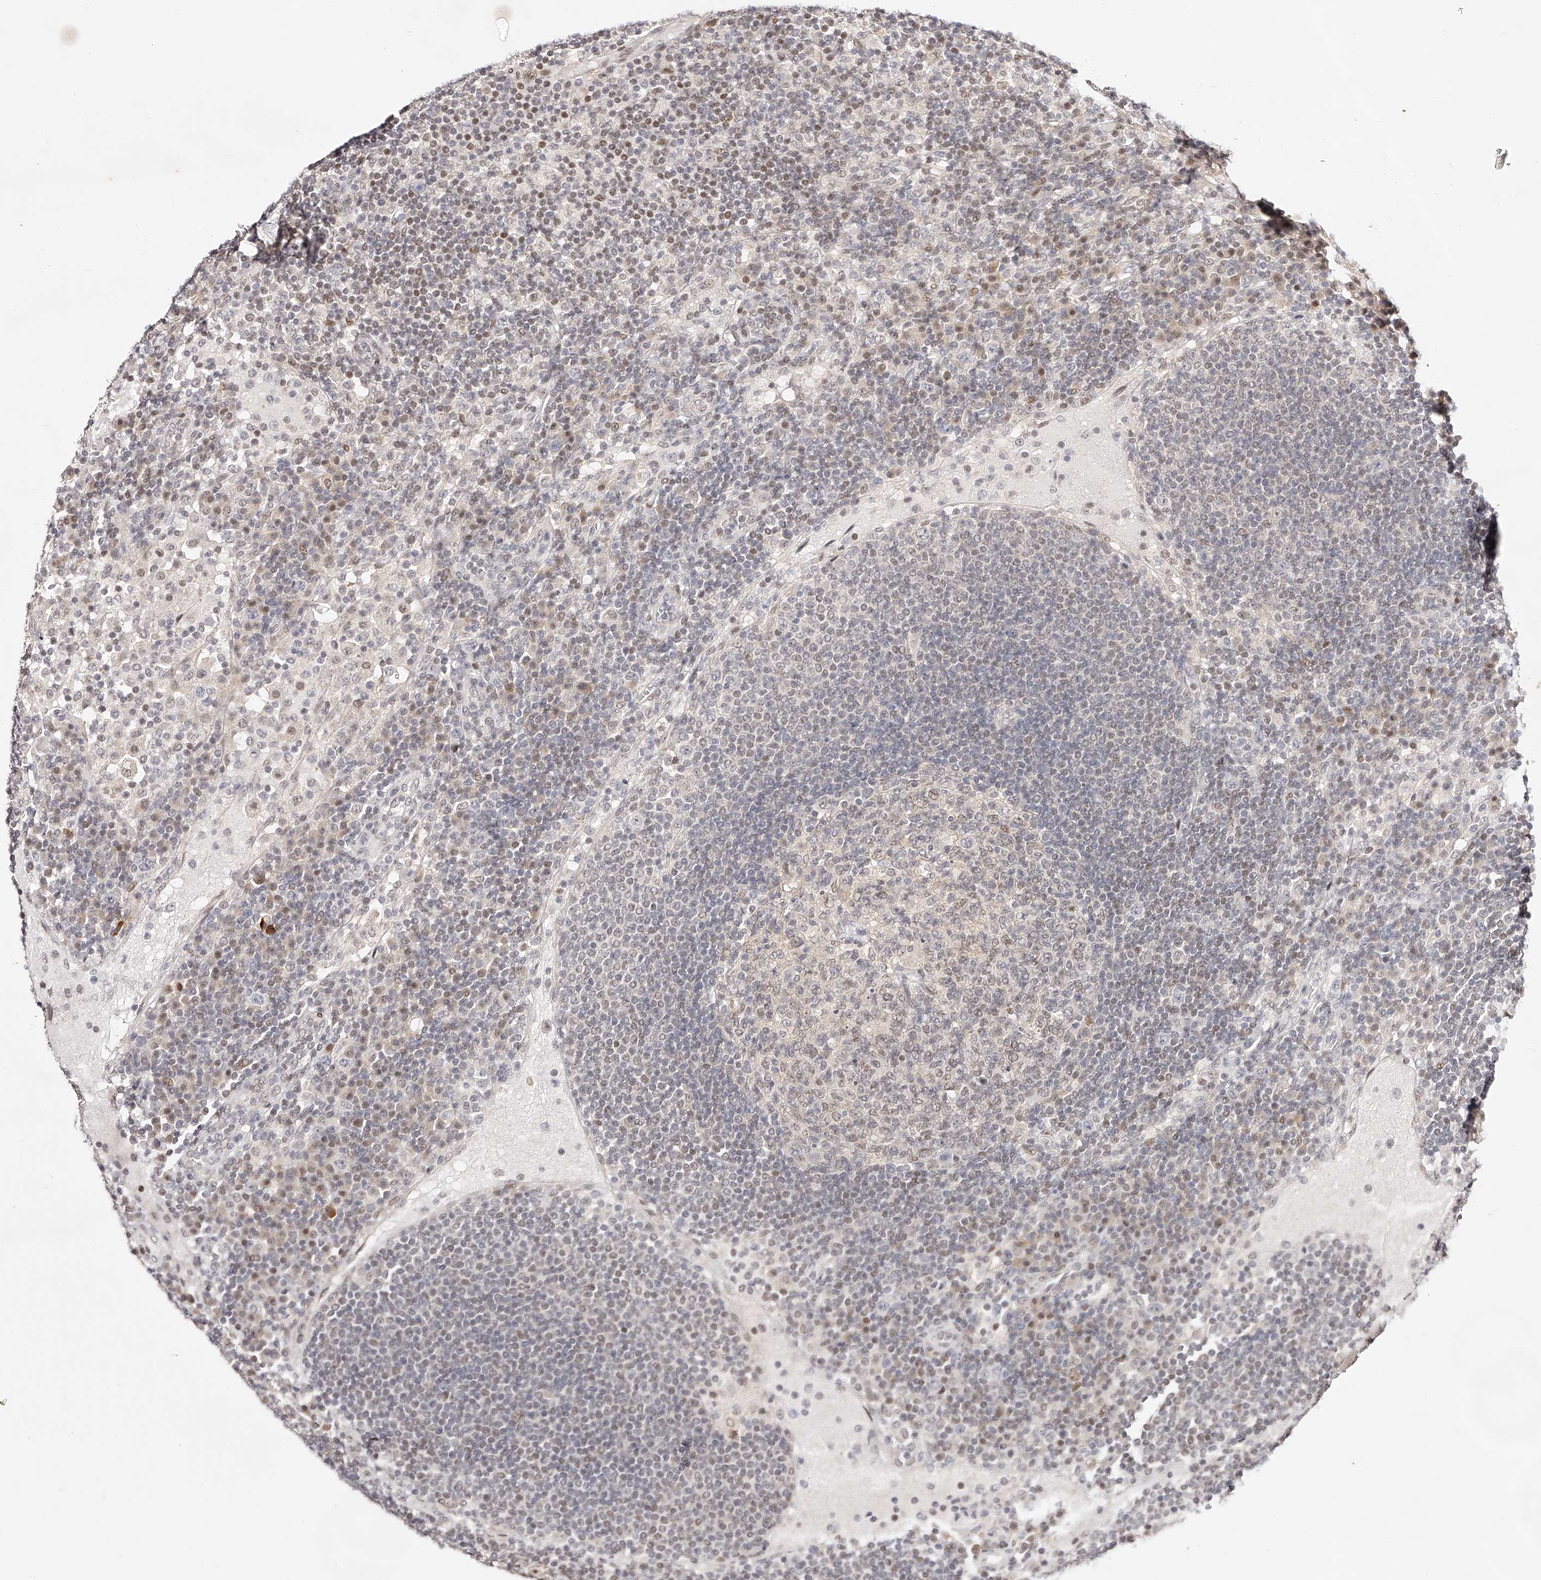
{"staining": {"intensity": "weak", "quantity": "25%-75%", "location": "nuclear"}, "tissue": "lymph node", "cell_type": "Germinal center cells", "image_type": "normal", "snomed": [{"axis": "morphology", "description": "Normal tissue, NOS"}, {"axis": "topography", "description": "Lymph node"}], "caption": "The image demonstrates staining of normal lymph node, revealing weak nuclear protein expression (brown color) within germinal center cells. Immunohistochemistry stains the protein in brown and the nuclei are stained blue.", "gene": "USF3", "patient": {"sex": "female", "age": 53}}